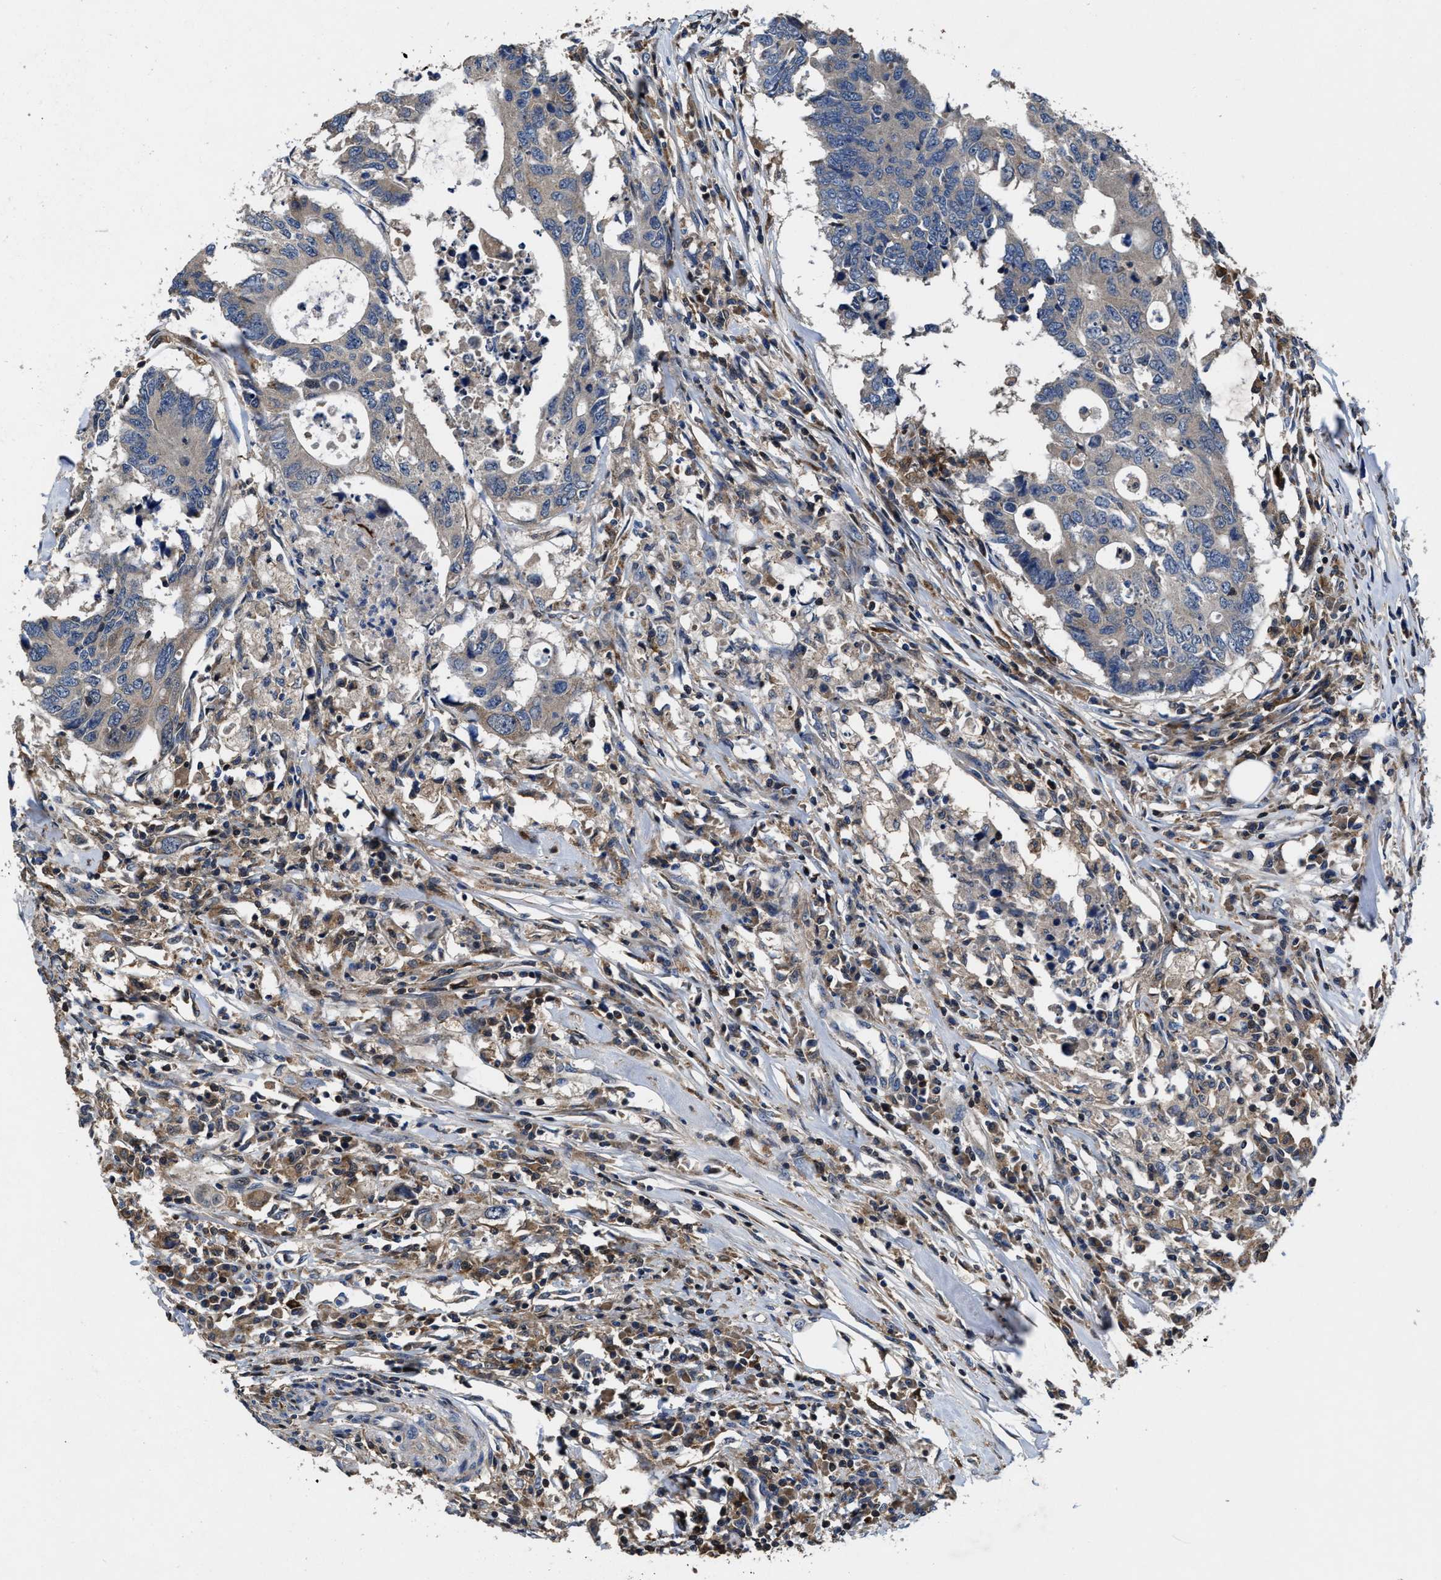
{"staining": {"intensity": "negative", "quantity": "none", "location": "none"}, "tissue": "colorectal cancer", "cell_type": "Tumor cells", "image_type": "cancer", "snomed": [{"axis": "morphology", "description": "Adenocarcinoma, NOS"}, {"axis": "topography", "description": "Colon"}], "caption": "Colorectal adenocarcinoma was stained to show a protein in brown. There is no significant expression in tumor cells.", "gene": "RGS10", "patient": {"sex": "male", "age": 71}}